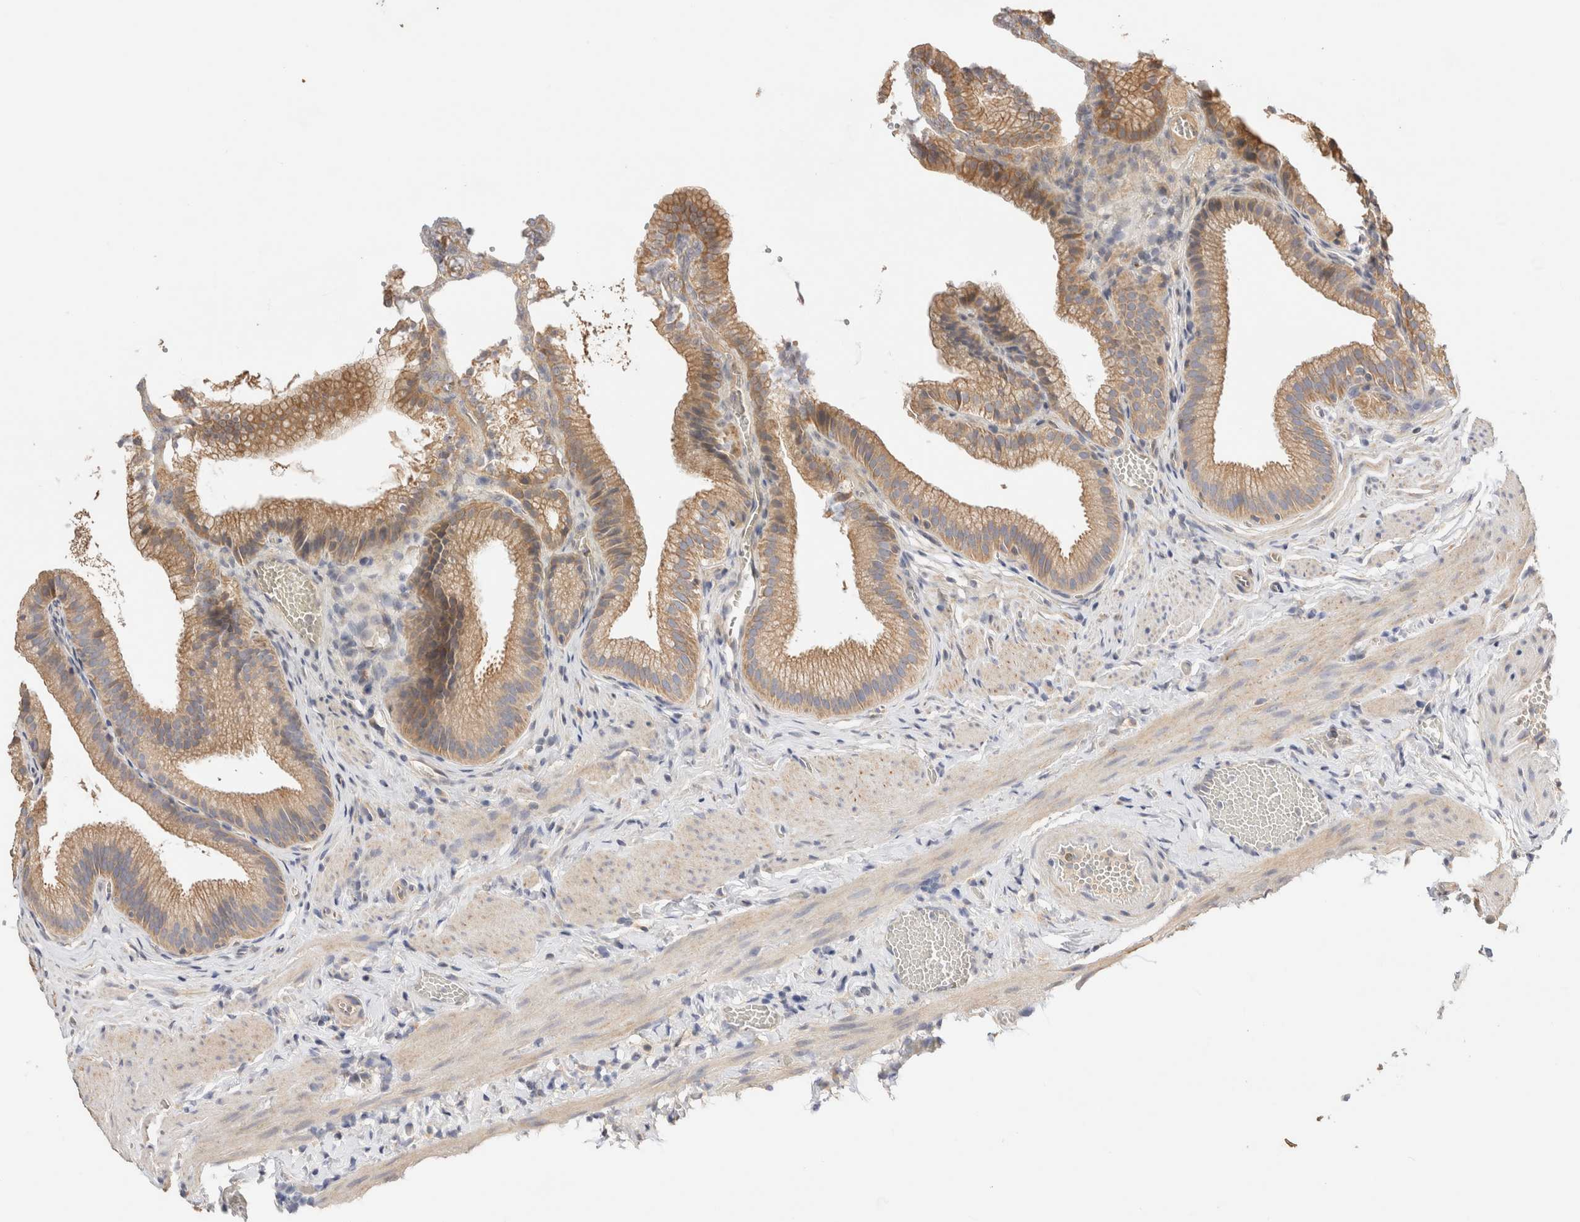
{"staining": {"intensity": "moderate", "quantity": ">75%", "location": "cytoplasmic/membranous"}, "tissue": "gallbladder", "cell_type": "Glandular cells", "image_type": "normal", "snomed": [{"axis": "morphology", "description": "Normal tissue, NOS"}, {"axis": "topography", "description": "Gallbladder"}], "caption": "Immunohistochemical staining of benign human gallbladder demonstrates moderate cytoplasmic/membranous protein staining in approximately >75% of glandular cells.", "gene": "B3GNTL1", "patient": {"sex": "male", "age": 38}}